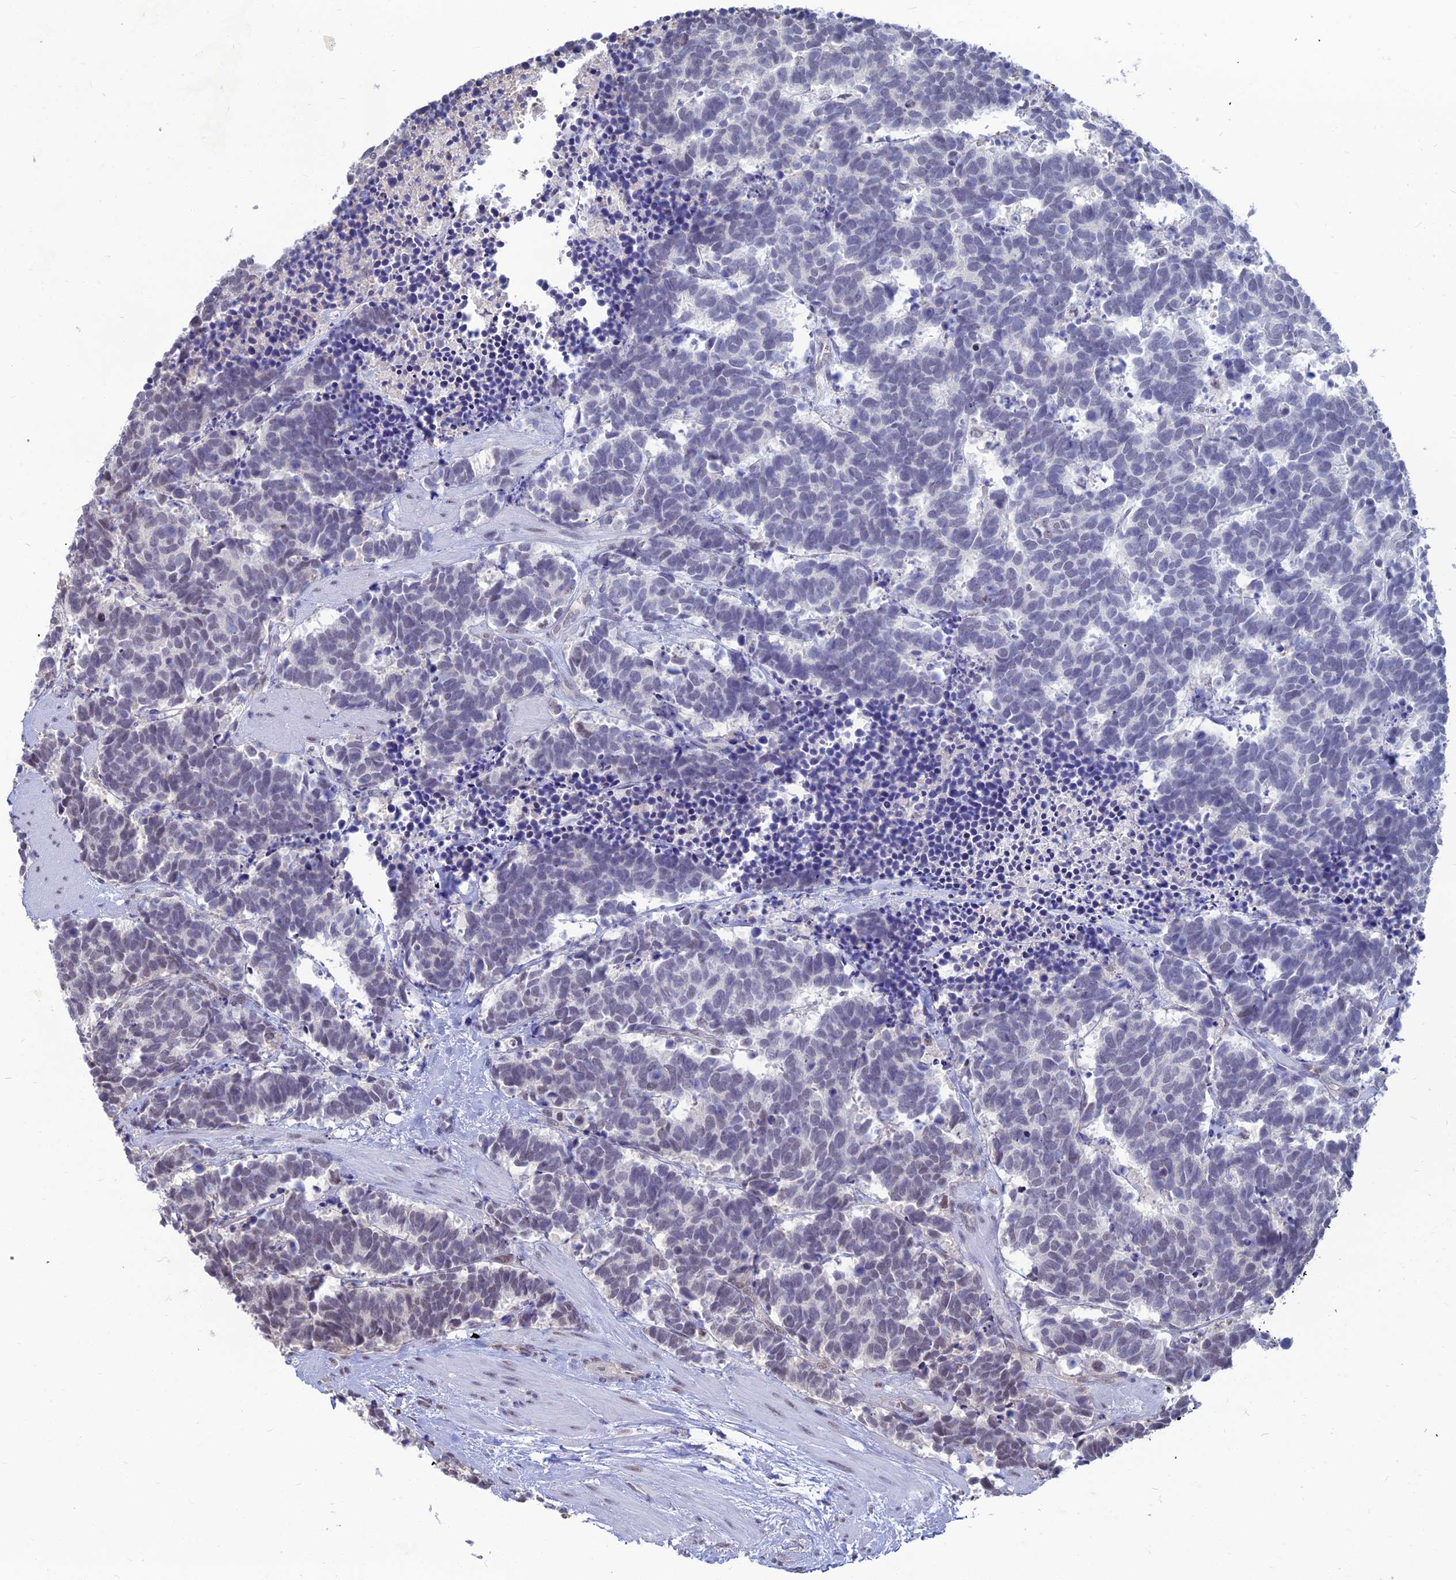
{"staining": {"intensity": "negative", "quantity": "none", "location": "none"}, "tissue": "carcinoid", "cell_type": "Tumor cells", "image_type": "cancer", "snomed": [{"axis": "morphology", "description": "Carcinoma, NOS"}, {"axis": "morphology", "description": "Carcinoid, malignant, NOS"}, {"axis": "topography", "description": "Prostate"}], "caption": "Immunohistochemical staining of carcinoid reveals no significant expression in tumor cells.", "gene": "SRSF7", "patient": {"sex": "male", "age": 57}}